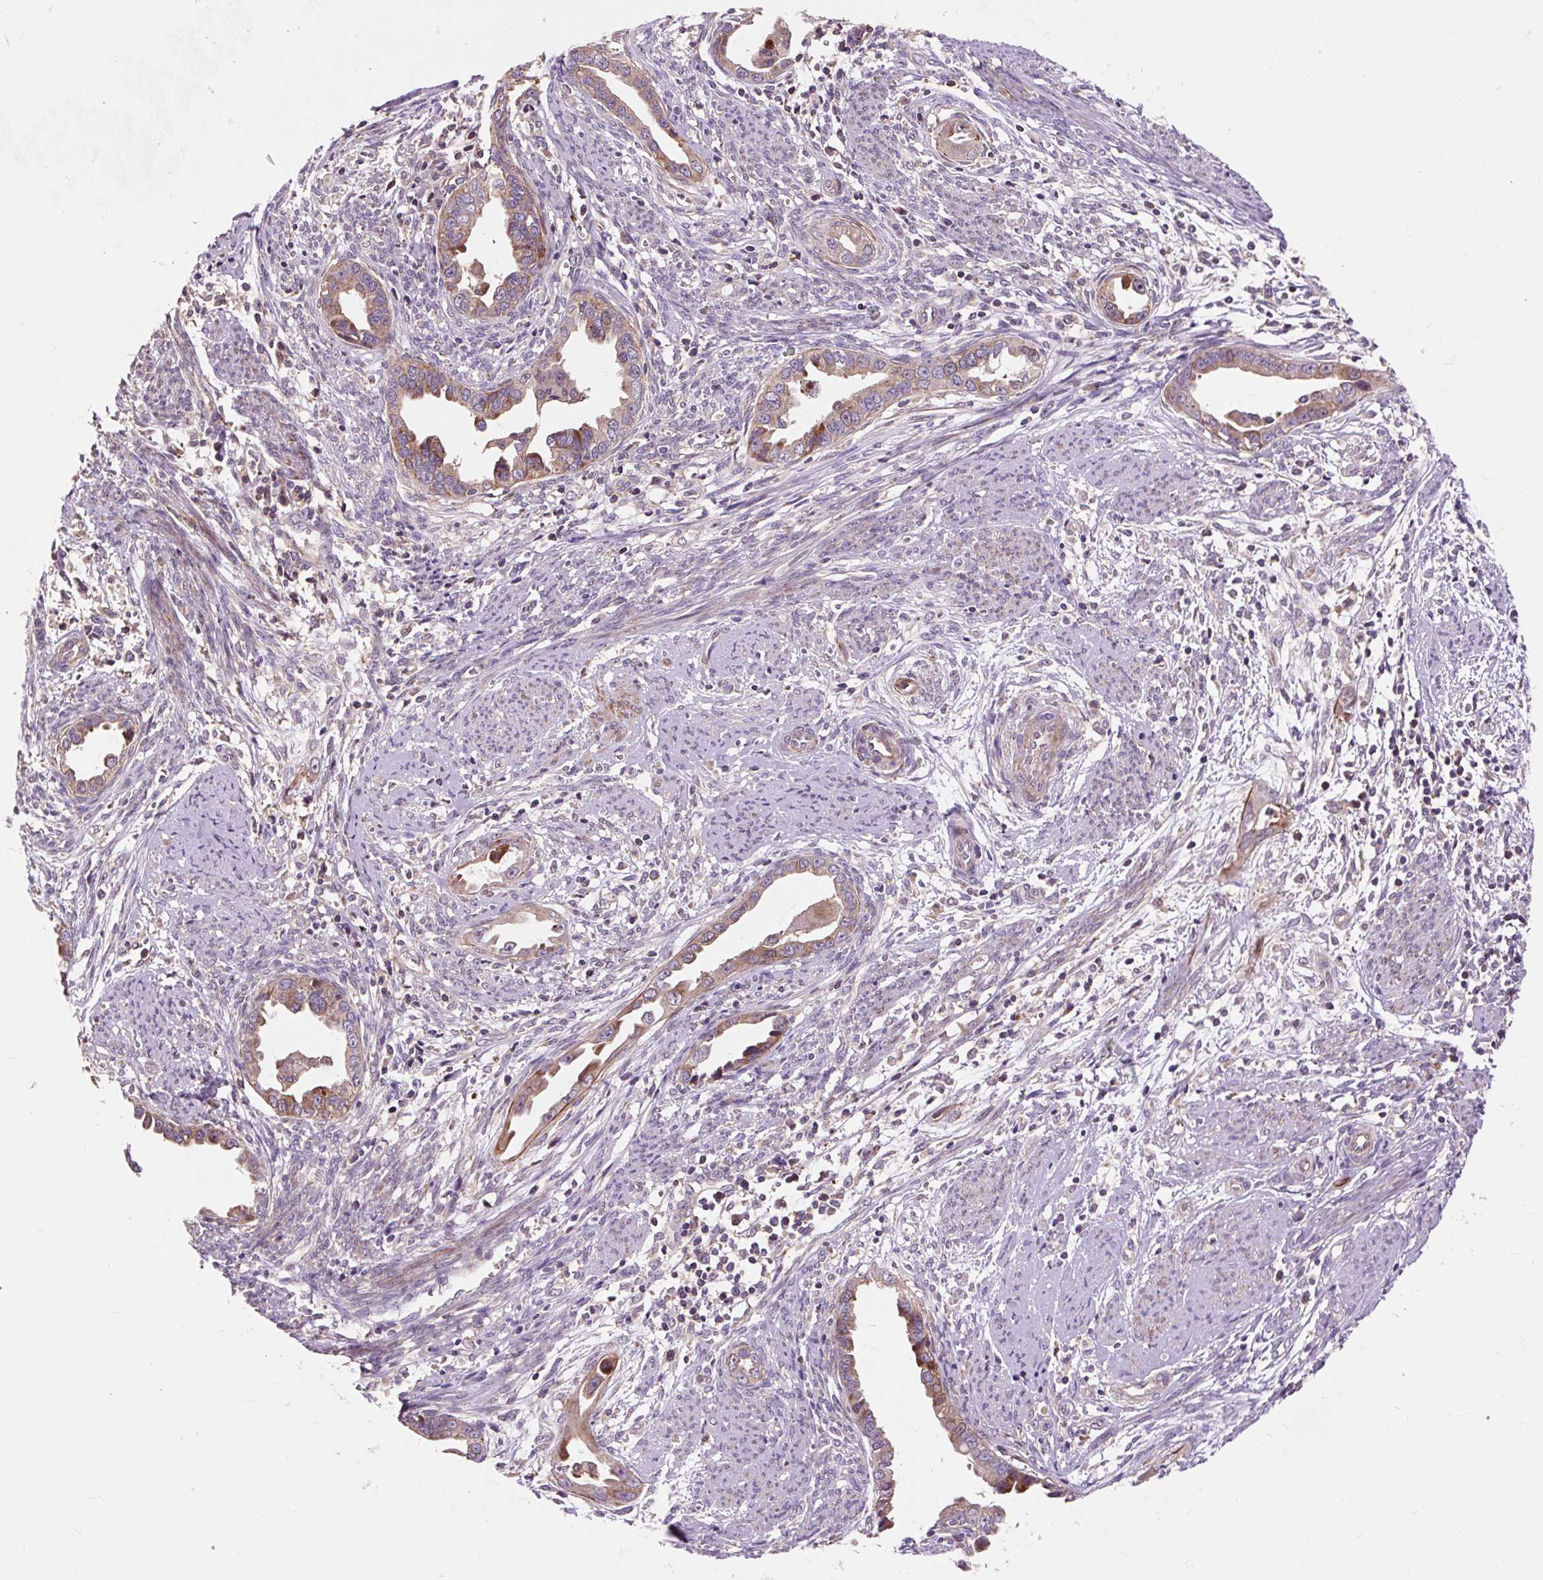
{"staining": {"intensity": "moderate", "quantity": ">75%", "location": "cytoplasmic/membranous"}, "tissue": "endometrial cancer", "cell_type": "Tumor cells", "image_type": "cancer", "snomed": [{"axis": "morphology", "description": "Adenocarcinoma, NOS"}, {"axis": "topography", "description": "Endometrium"}], "caption": "DAB immunohistochemical staining of human endometrial cancer (adenocarcinoma) demonstrates moderate cytoplasmic/membranous protein positivity in approximately >75% of tumor cells.", "gene": "PRIMPOL", "patient": {"sex": "female", "age": 57}}